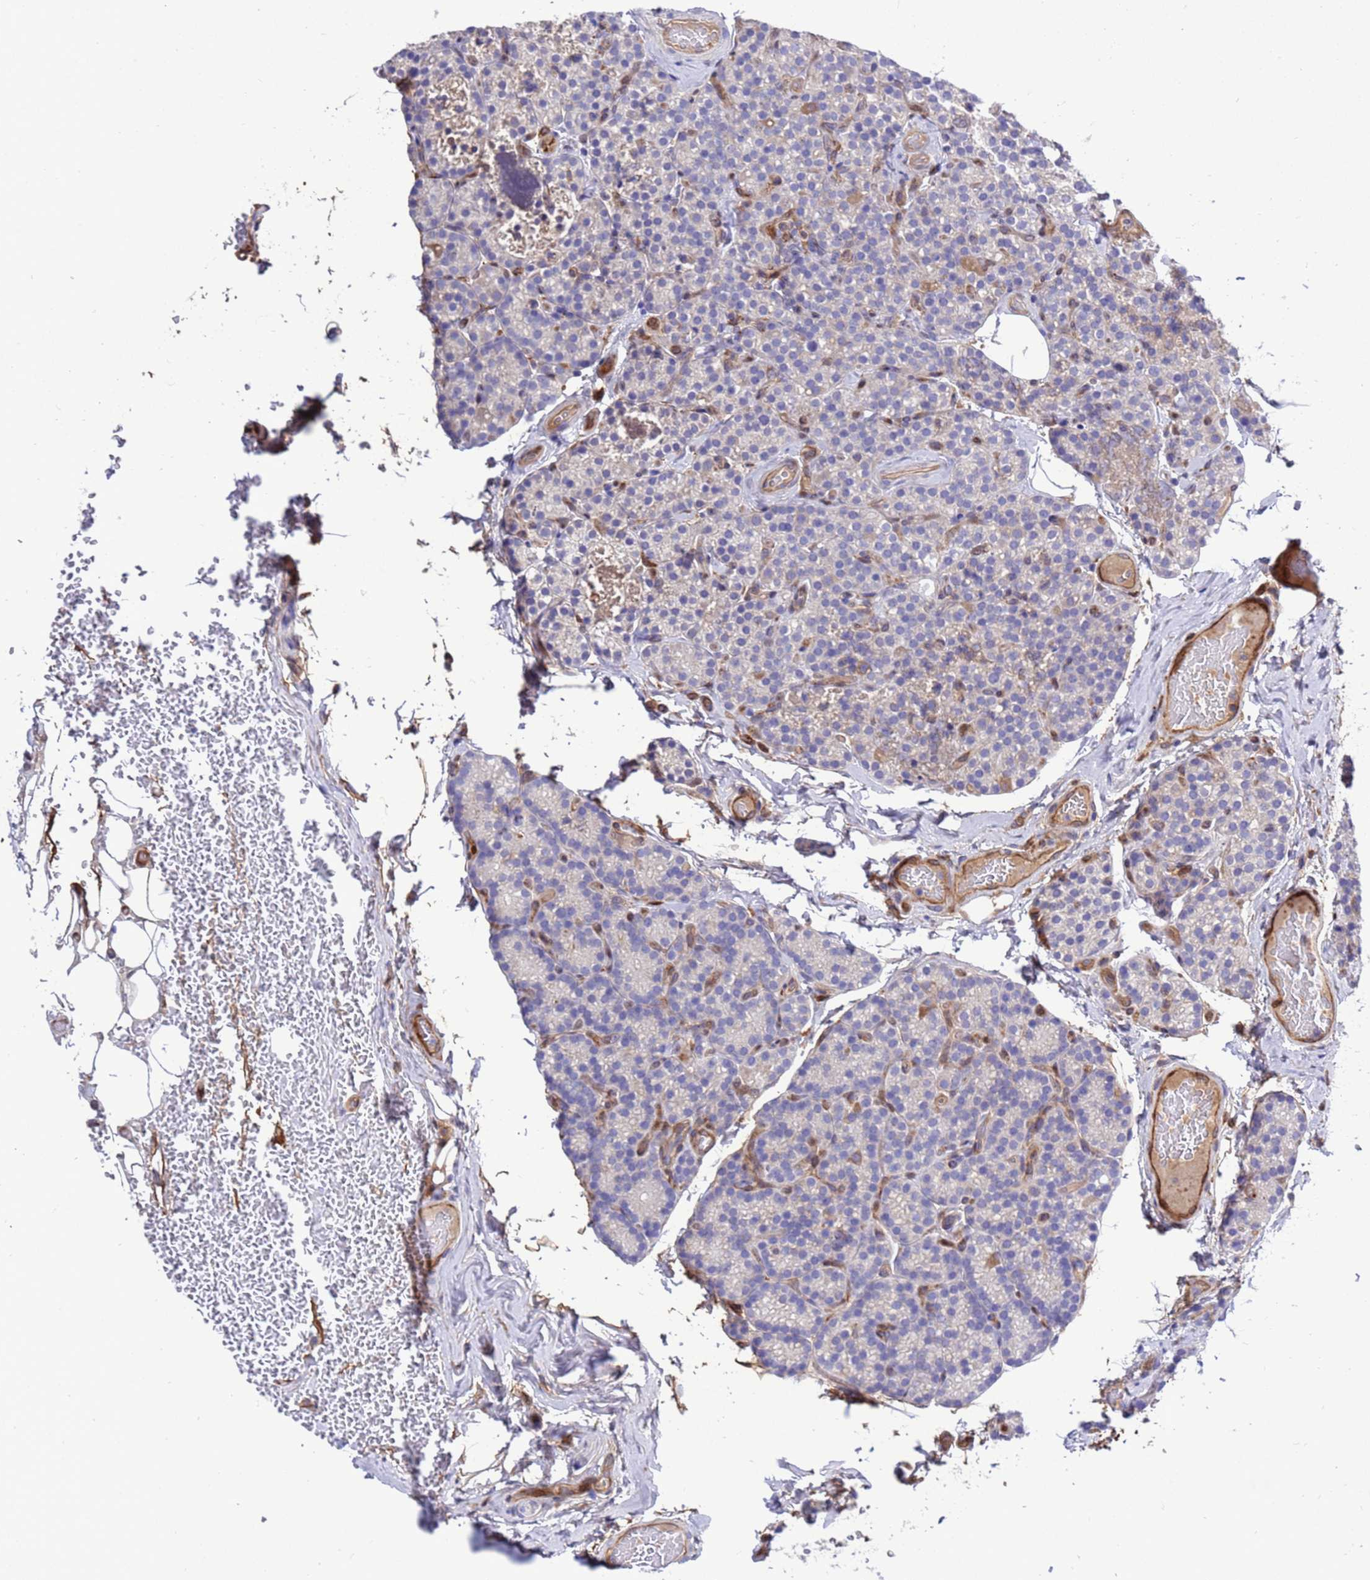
{"staining": {"intensity": "negative", "quantity": "none", "location": "none"}, "tissue": "parathyroid gland", "cell_type": "Glandular cells", "image_type": "normal", "snomed": [{"axis": "morphology", "description": "Normal tissue, NOS"}, {"axis": "topography", "description": "Parathyroid gland"}], "caption": "A high-resolution image shows immunohistochemistry staining of unremarkable parathyroid gland, which exhibits no significant staining in glandular cells. Brightfield microscopy of IHC stained with DAB (brown) and hematoxylin (blue), captured at high magnification.", "gene": "FOXRED1", "patient": {"sex": "female", "age": 45}}